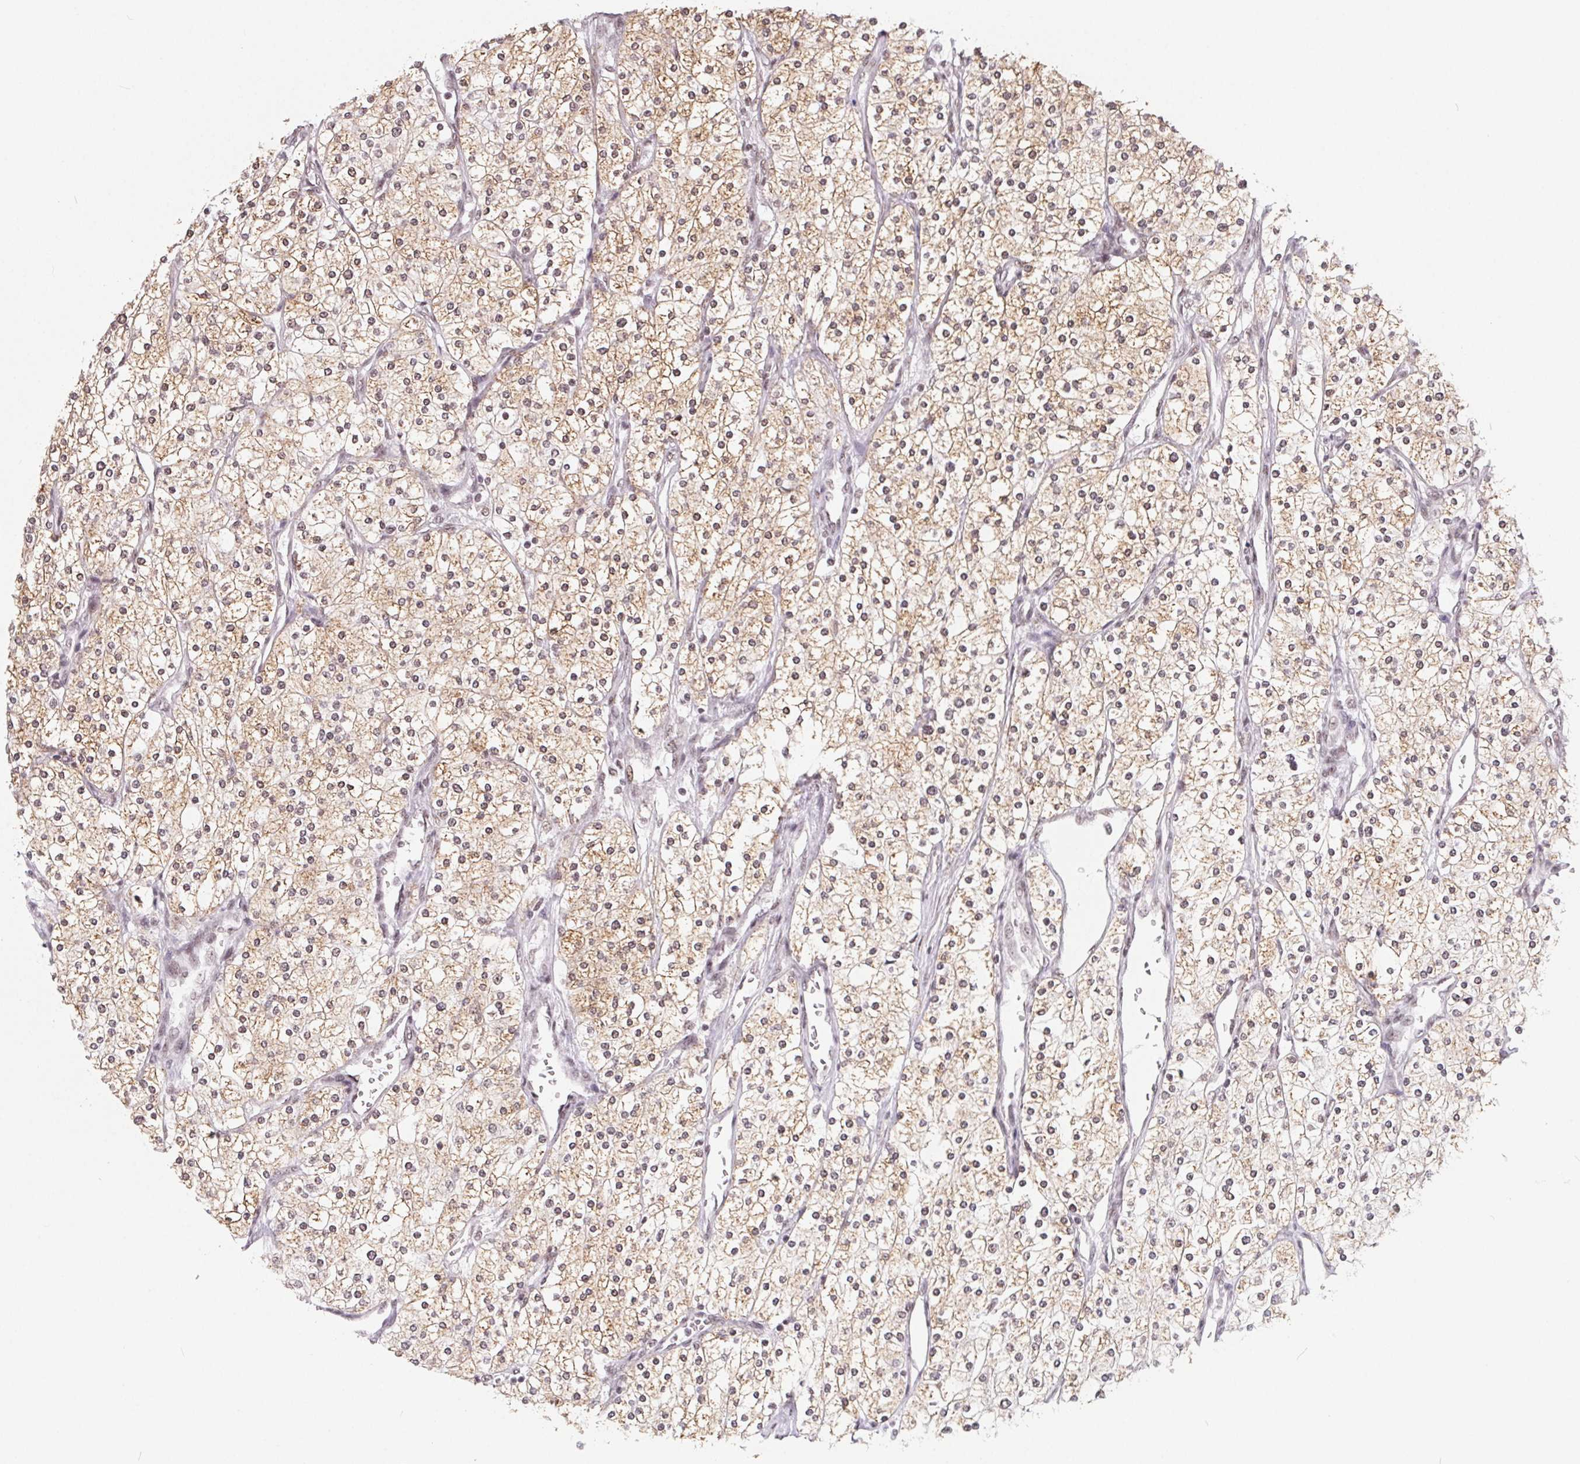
{"staining": {"intensity": "weak", "quantity": ">75%", "location": "cytoplasmic/membranous,nuclear"}, "tissue": "renal cancer", "cell_type": "Tumor cells", "image_type": "cancer", "snomed": [{"axis": "morphology", "description": "Adenocarcinoma, NOS"}, {"axis": "topography", "description": "Kidney"}], "caption": "Human adenocarcinoma (renal) stained with a protein marker demonstrates weak staining in tumor cells.", "gene": "TCERG1", "patient": {"sex": "male", "age": 80}}